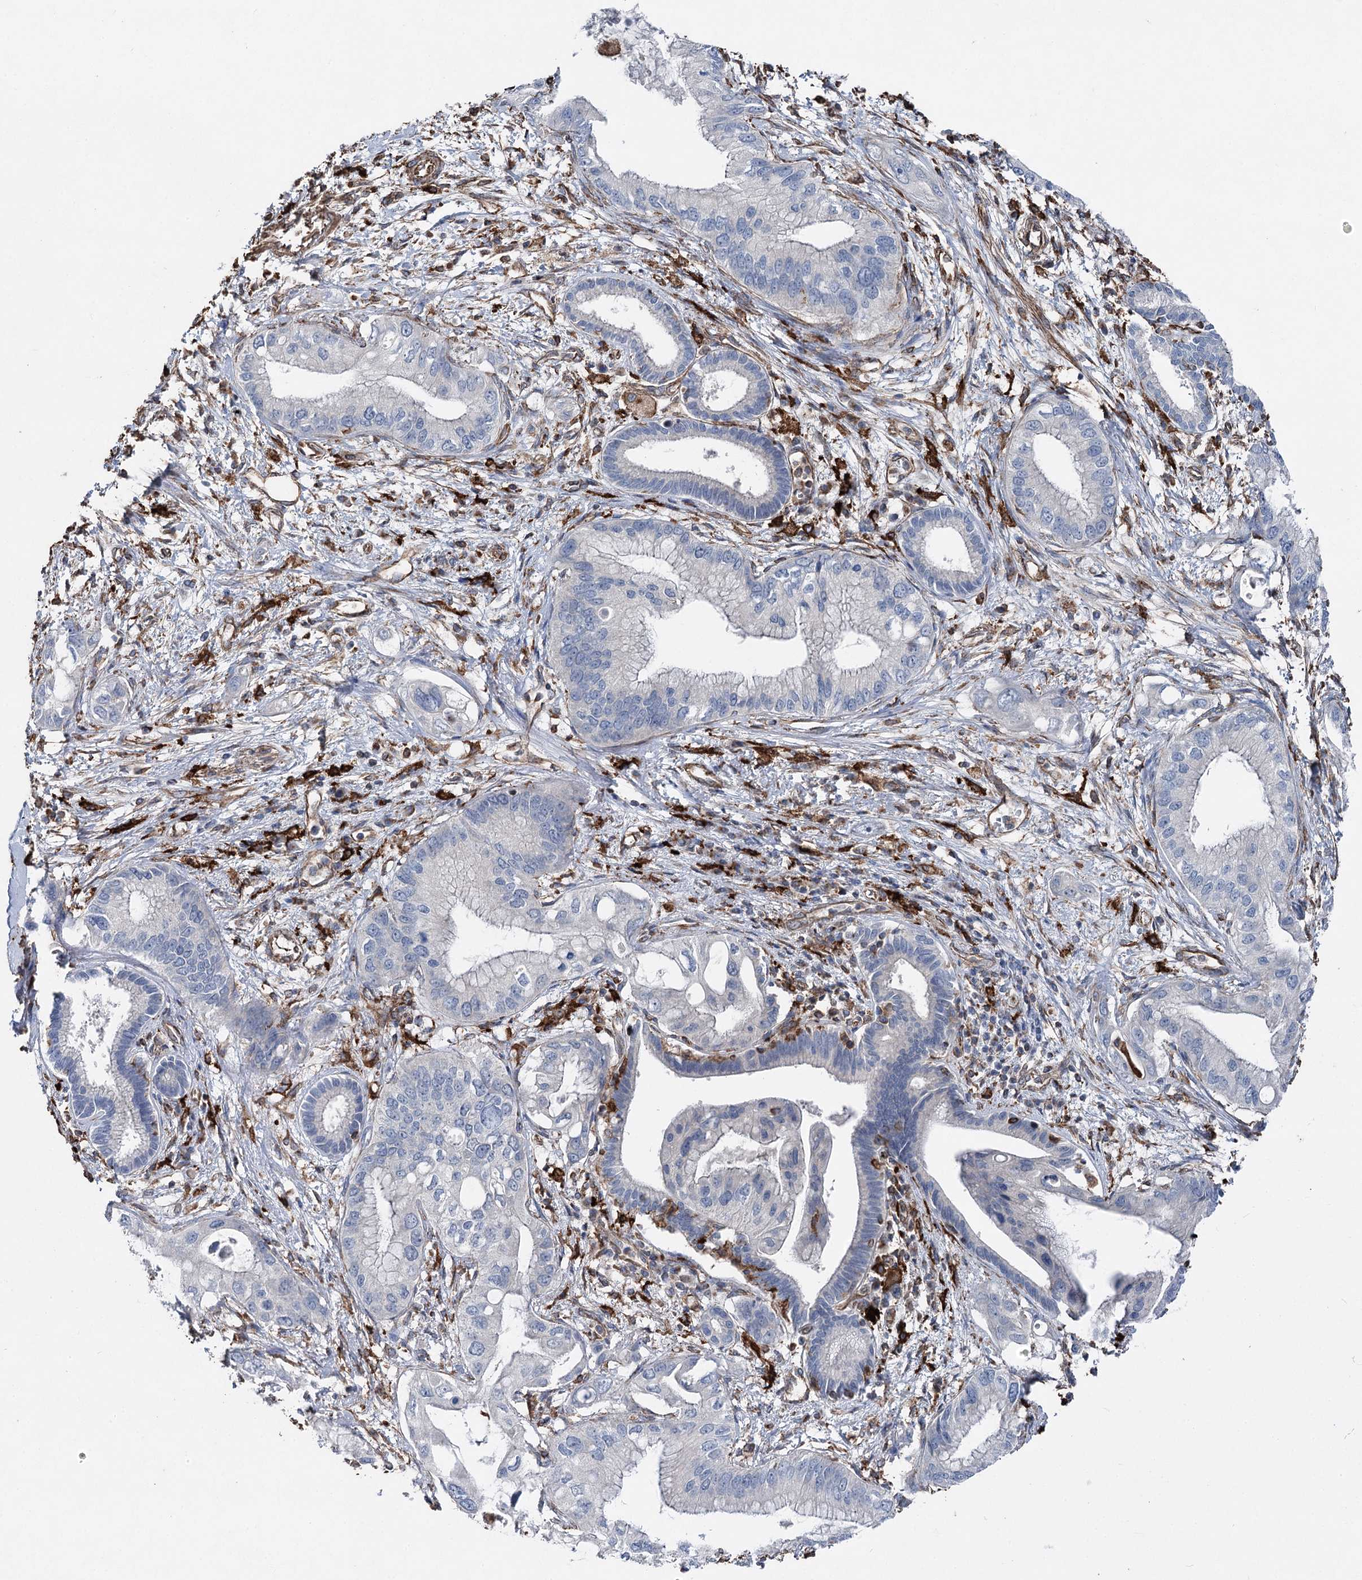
{"staining": {"intensity": "negative", "quantity": "none", "location": "none"}, "tissue": "pancreatic cancer", "cell_type": "Tumor cells", "image_type": "cancer", "snomed": [{"axis": "morphology", "description": "Inflammation, NOS"}, {"axis": "morphology", "description": "Adenocarcinoma, NOS"}, {"axis": "topography", "description": "Pancreas"}], "caption": "Immunohistochemical staining of human pancreatic cancer (adenocarcinoma) shows no significant expression in tumor cells.", "gene": "CLEC4M", "patient": {"sex": "female", "age": 56}}